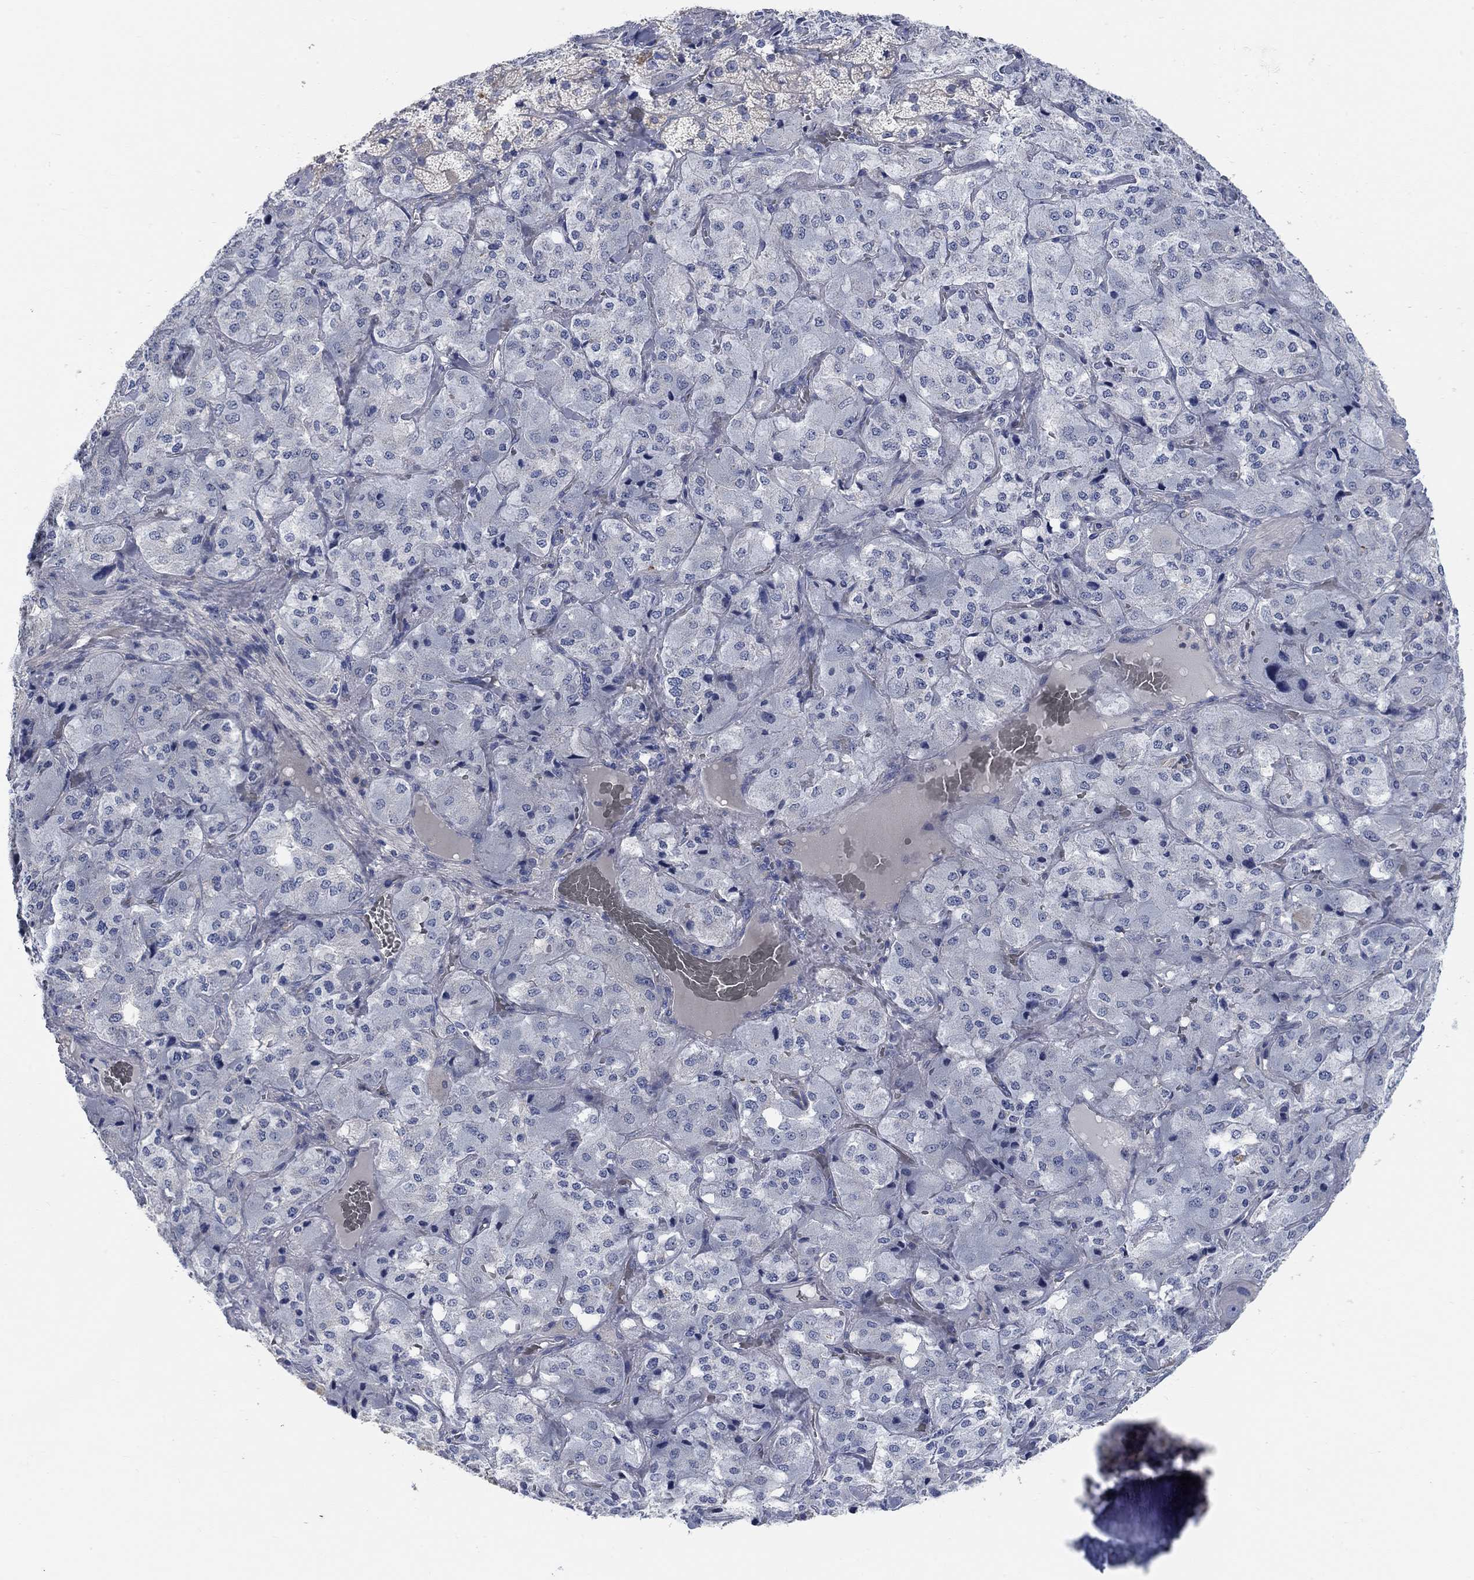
{"staining": {"intensity": "negative", "quantity": "none", "location": "none"}, "tissue": "adrenal gland", "cell_type": "Glandular cells", "image_type": "normal", "snomed": [{"axis": "morphology", "description": "Normal tissue, NOS"}, {"axis": "topography", "description": "Adrenal gland"}], "caption": "Adrenal gland stained for a protein using immunohistochemistry (IHC) demonstrates no expression glandular cells.", "gene": "NLRP14", "patient": {"sex": "male", "age": 57}}